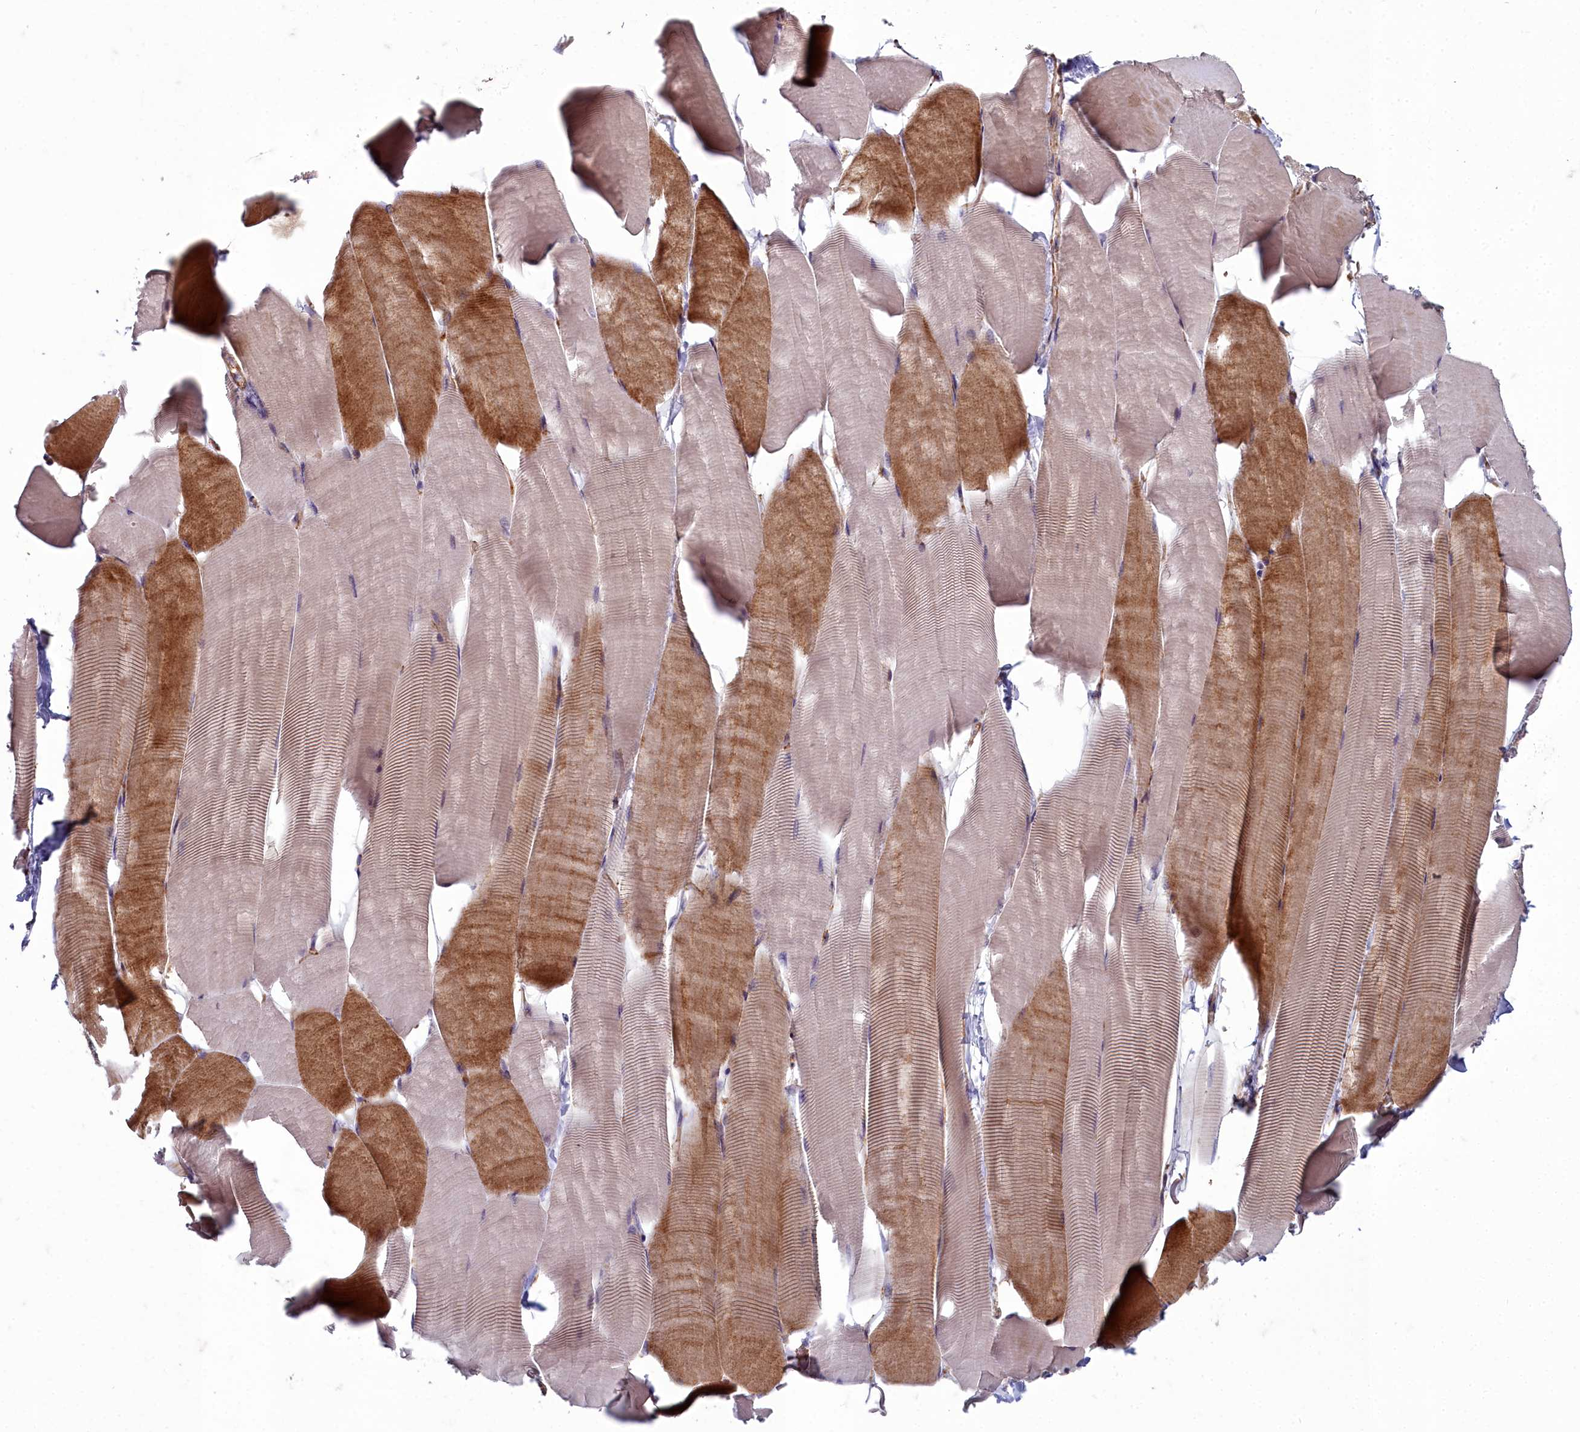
{"staining": {"intensity": "moderate", "quantity": "25%-75%", "location": "cytoplasmic/membranous"}, "tissue": "skeletal muscle", "cell_type": "Myocytes", "image_type": "normal", "snomed": [{"axis": "morphology", "description": "Normal tissue, NOS"}, {"axis": "topography", "description": "Skeletal muscle"}], "caption": "Benign skeletal muscle was stained to show a protein in brown. There is medium levels of moderate cytoplasmic/membranous staining in about 25%-75% of myocytes.", "gene": "ZNF626", "patient": {"sex": "male", "age": 25}}